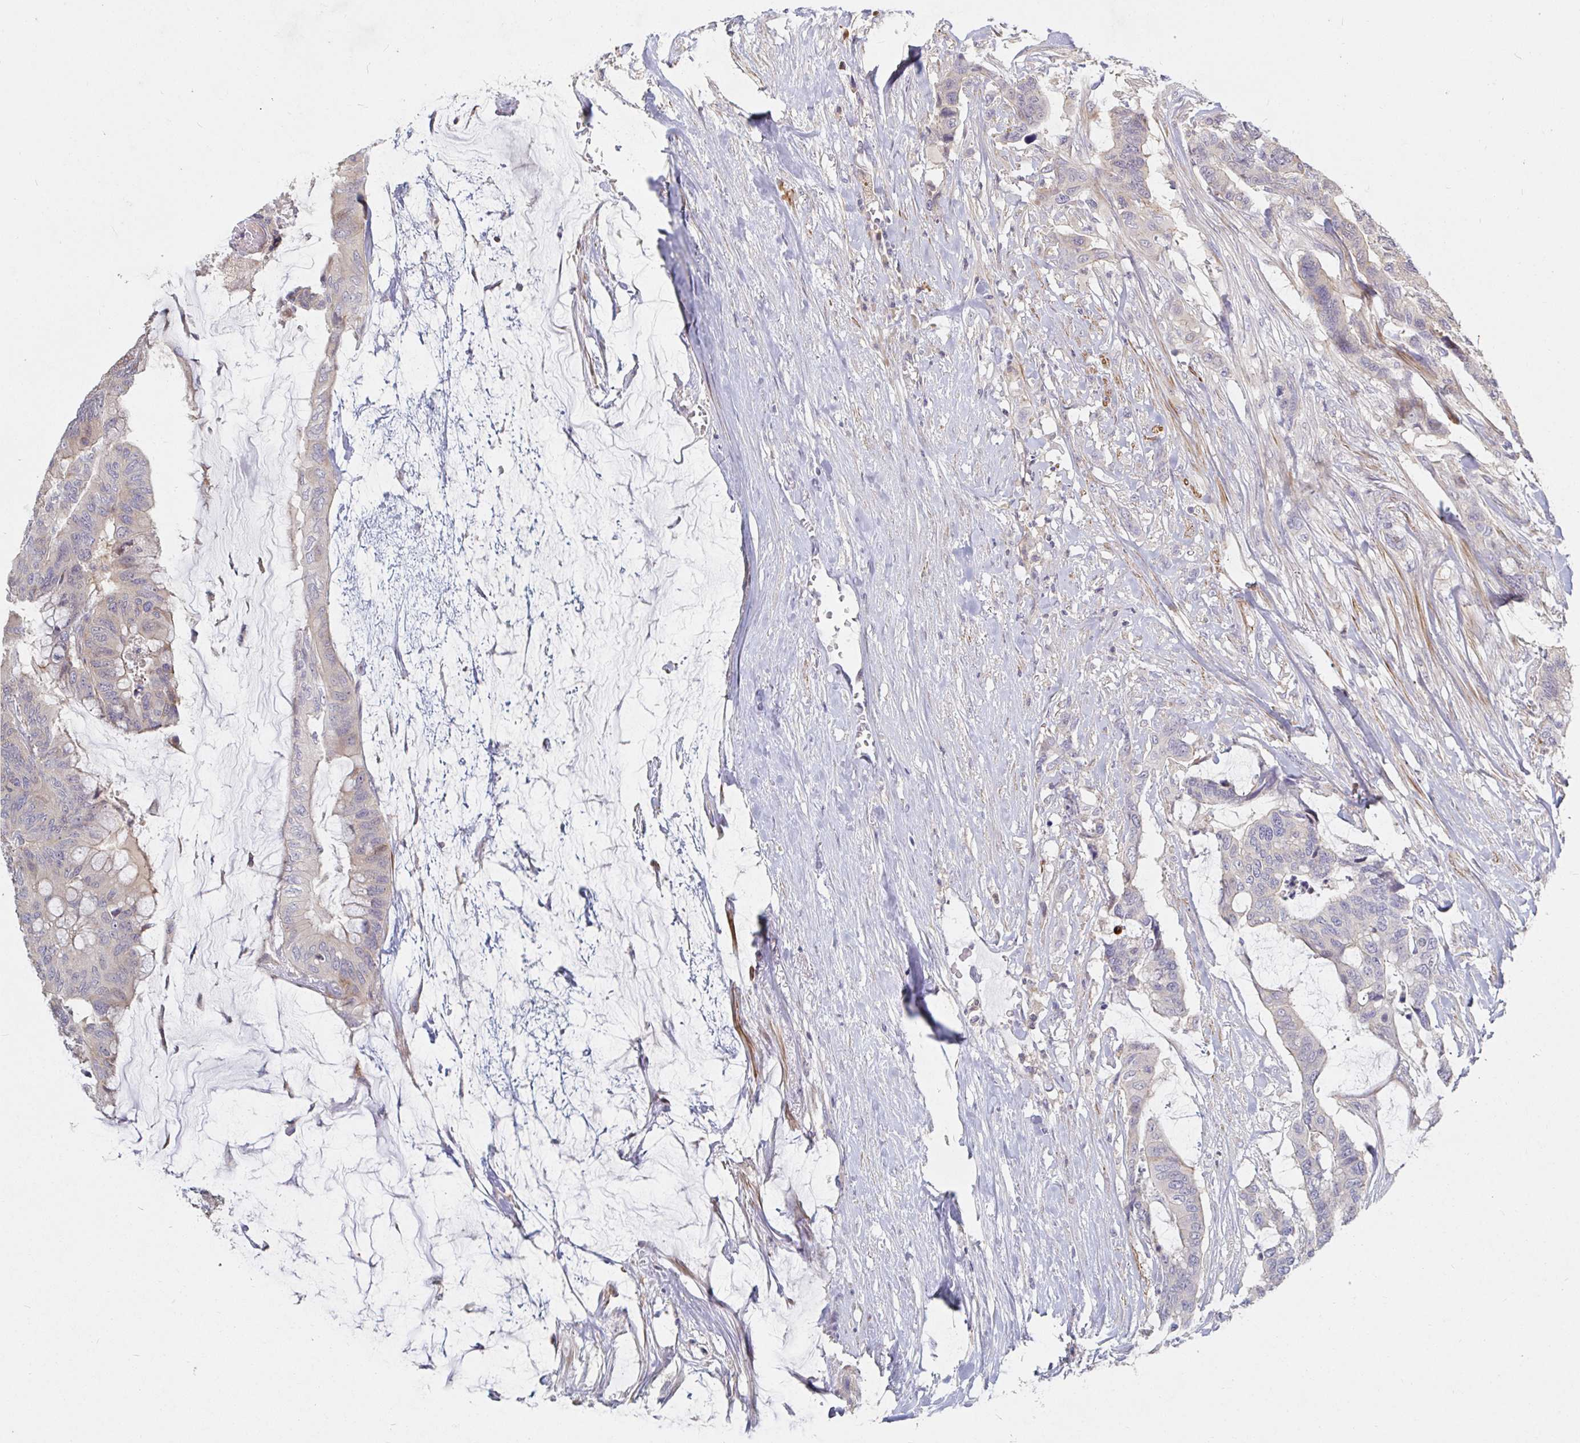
{"staining": {"intensity": "negative", "quantity": "none", "location": "none"}, "tissue": "colorectal cancer", "cell_type": "Tumor cells", "image_type": "cancer", "snomed": [{"axis": "morphology", "description": "Adenocarcinoma, NOS"}, {"axis": "topography", "description": "Rectum"}], "caption": "An immunohistochemistry (IHC) histopathology image of colorectal cancer is shown. There is no staining in tumor cells of colorectal cancer. (Brightfield microscopy of DAB (3,3'-diaminobenzidine) immunohistochemistry at high magnification).", "gene": "SSH2", "patient": {"sex": "female", "age": 59}}